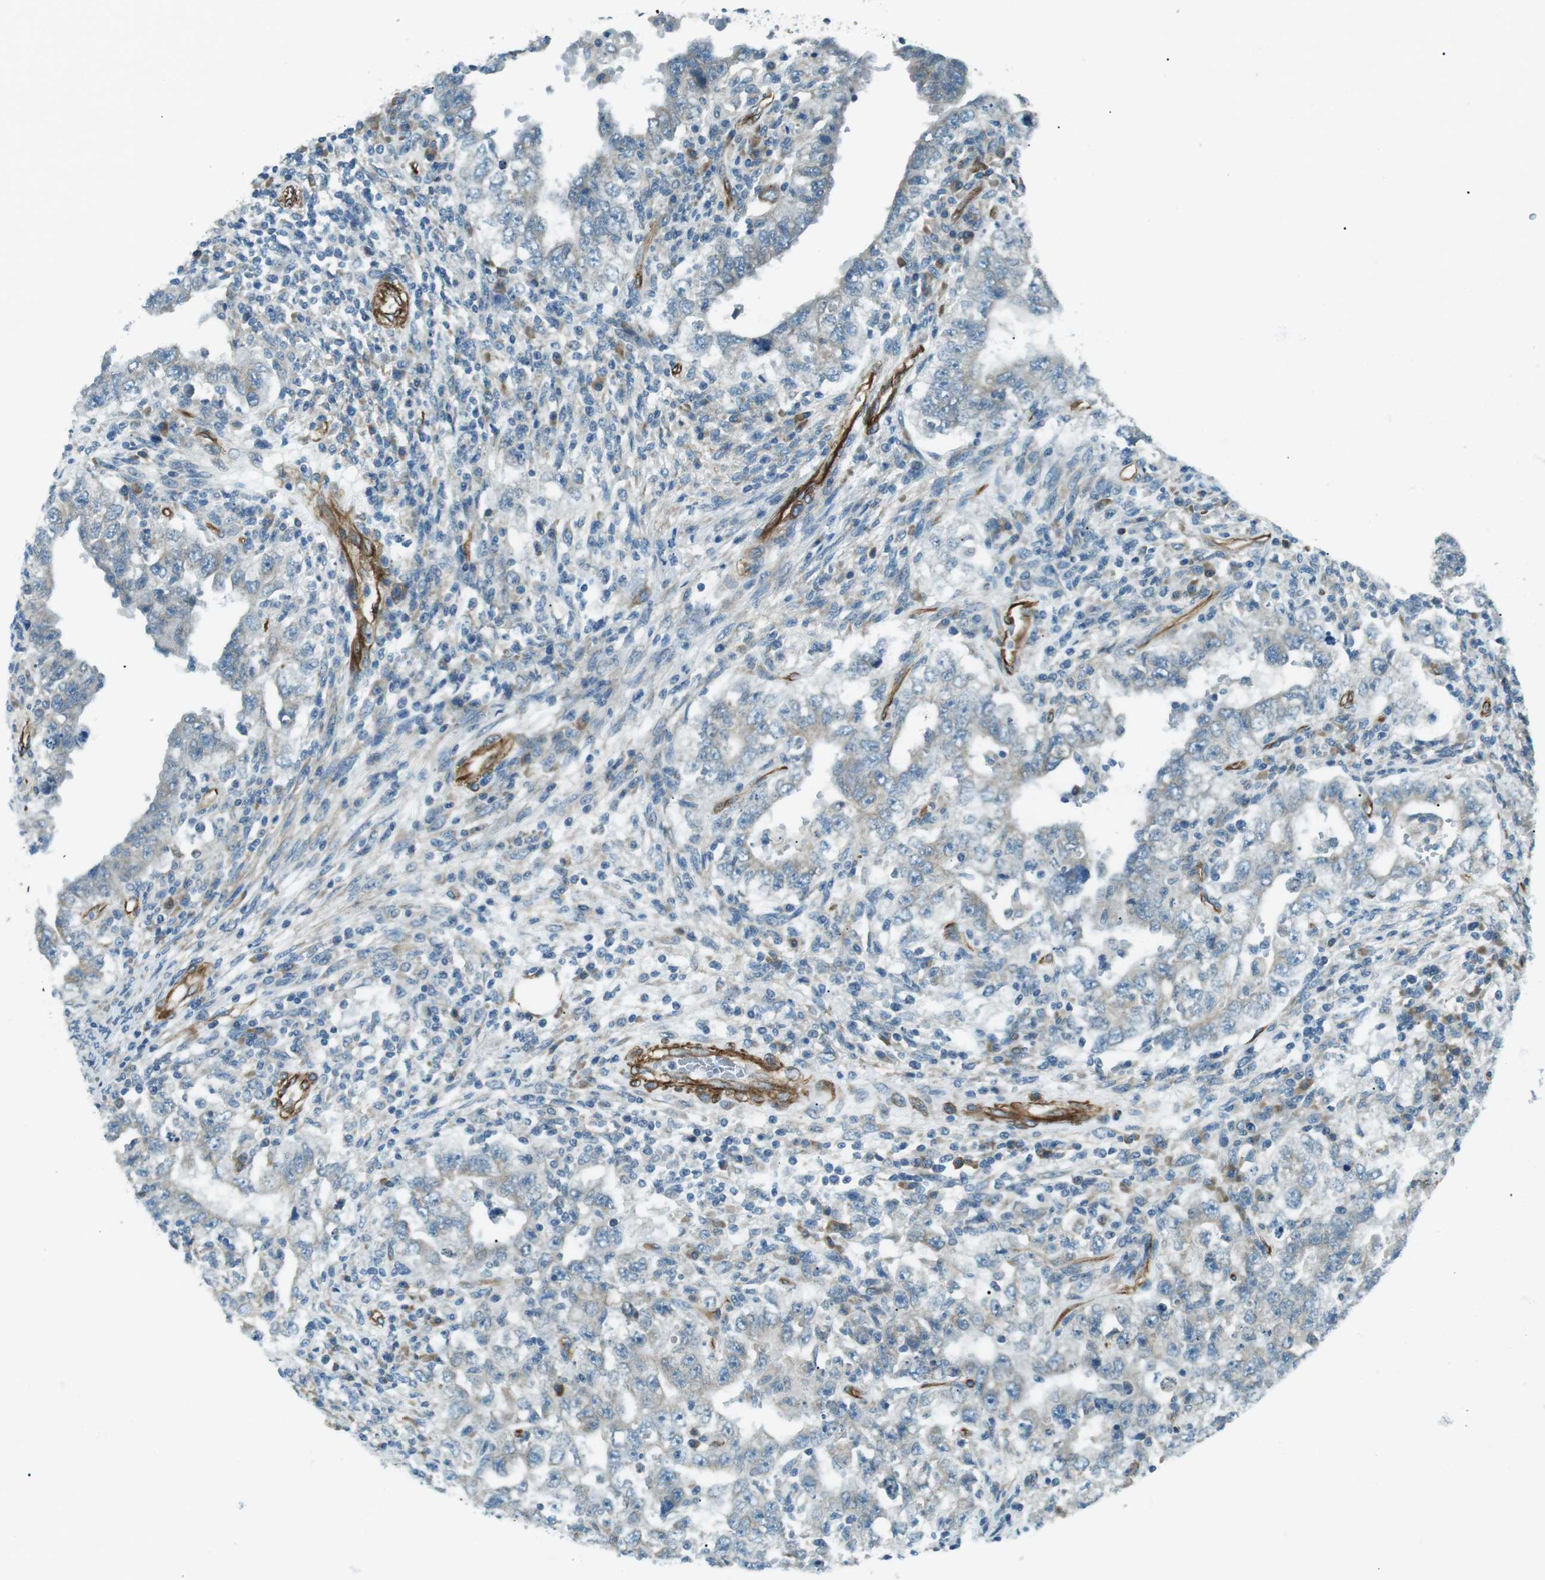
{"staining": {"intensity": "negative", "quantity": "none", "location": "none"}, "tissue": "testis cancer", "cell_type": "Tumor cells", "image_type": "cancer", "snomed": [{"axis": "morphology", "description": "Carcinoma, Embryonal, NOS"}, {"axis": "topography", "description": "Testis"}], "caption": "A micrograph of embryonal carcinoma (testis) stained for a protein displays no brown staining in tumor cells.", "gene": "ODR4", "patient": {"sex": "male", "age": 26}}